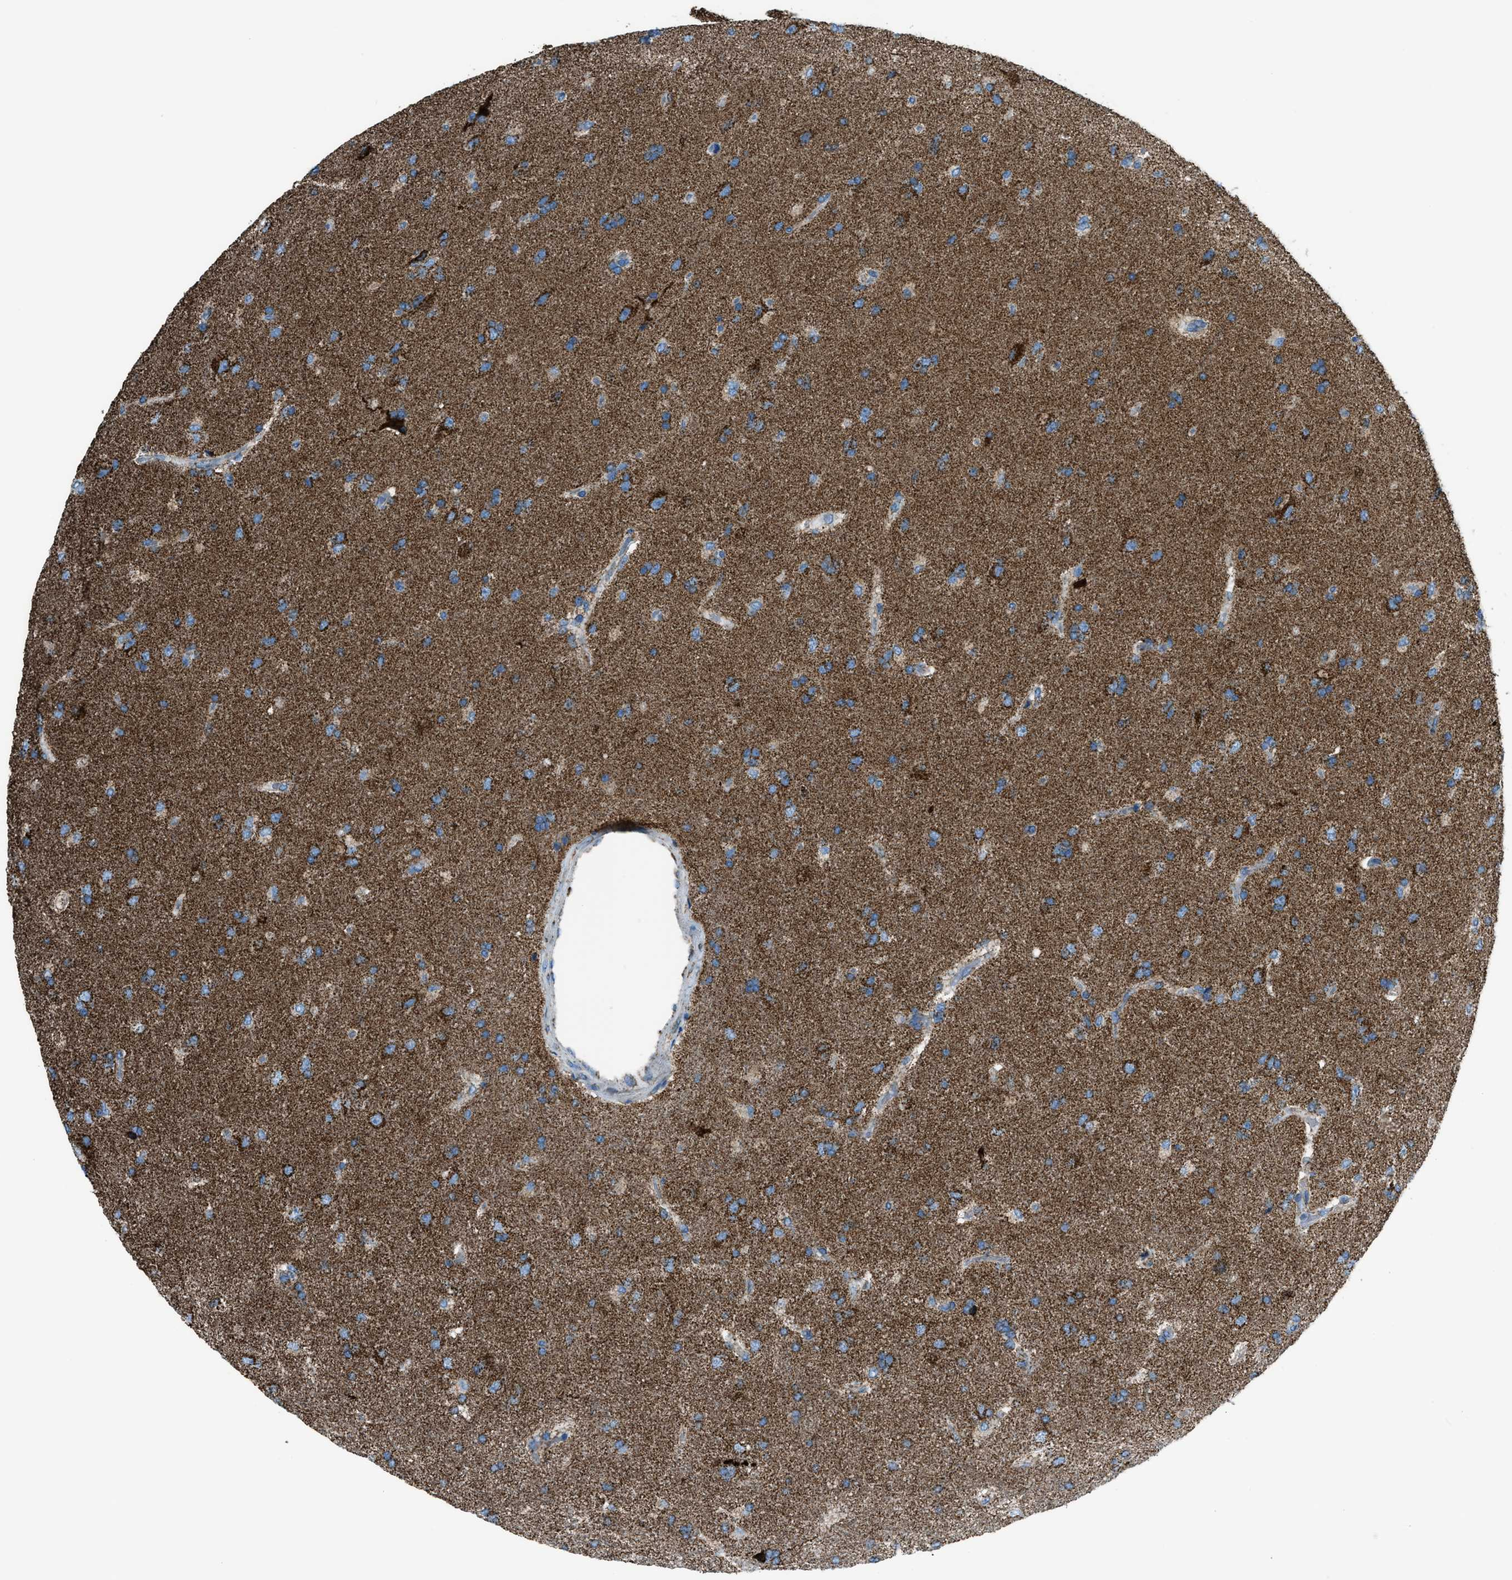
{"staining": {"intensity": "moderate", "quantity": ">75%", "location": "cytoplasmic/membranous"}, "tissue": "glioma", "cell_type": "Tumor cells", "image_type": "cancer", "snomed": [{"axis": "morphology", "description": "Glioma, malignant, High grade"}, {"axis": "topography", "description": "Brain"}], "caption": "Protein analysis of malignant high-grade glioma tissue reveals moderate cytoplasmic/membranous expression in approximately >75% of tumor cells.", "gene": "MDH2", "patient": {"sex": "male", "age": 72}}